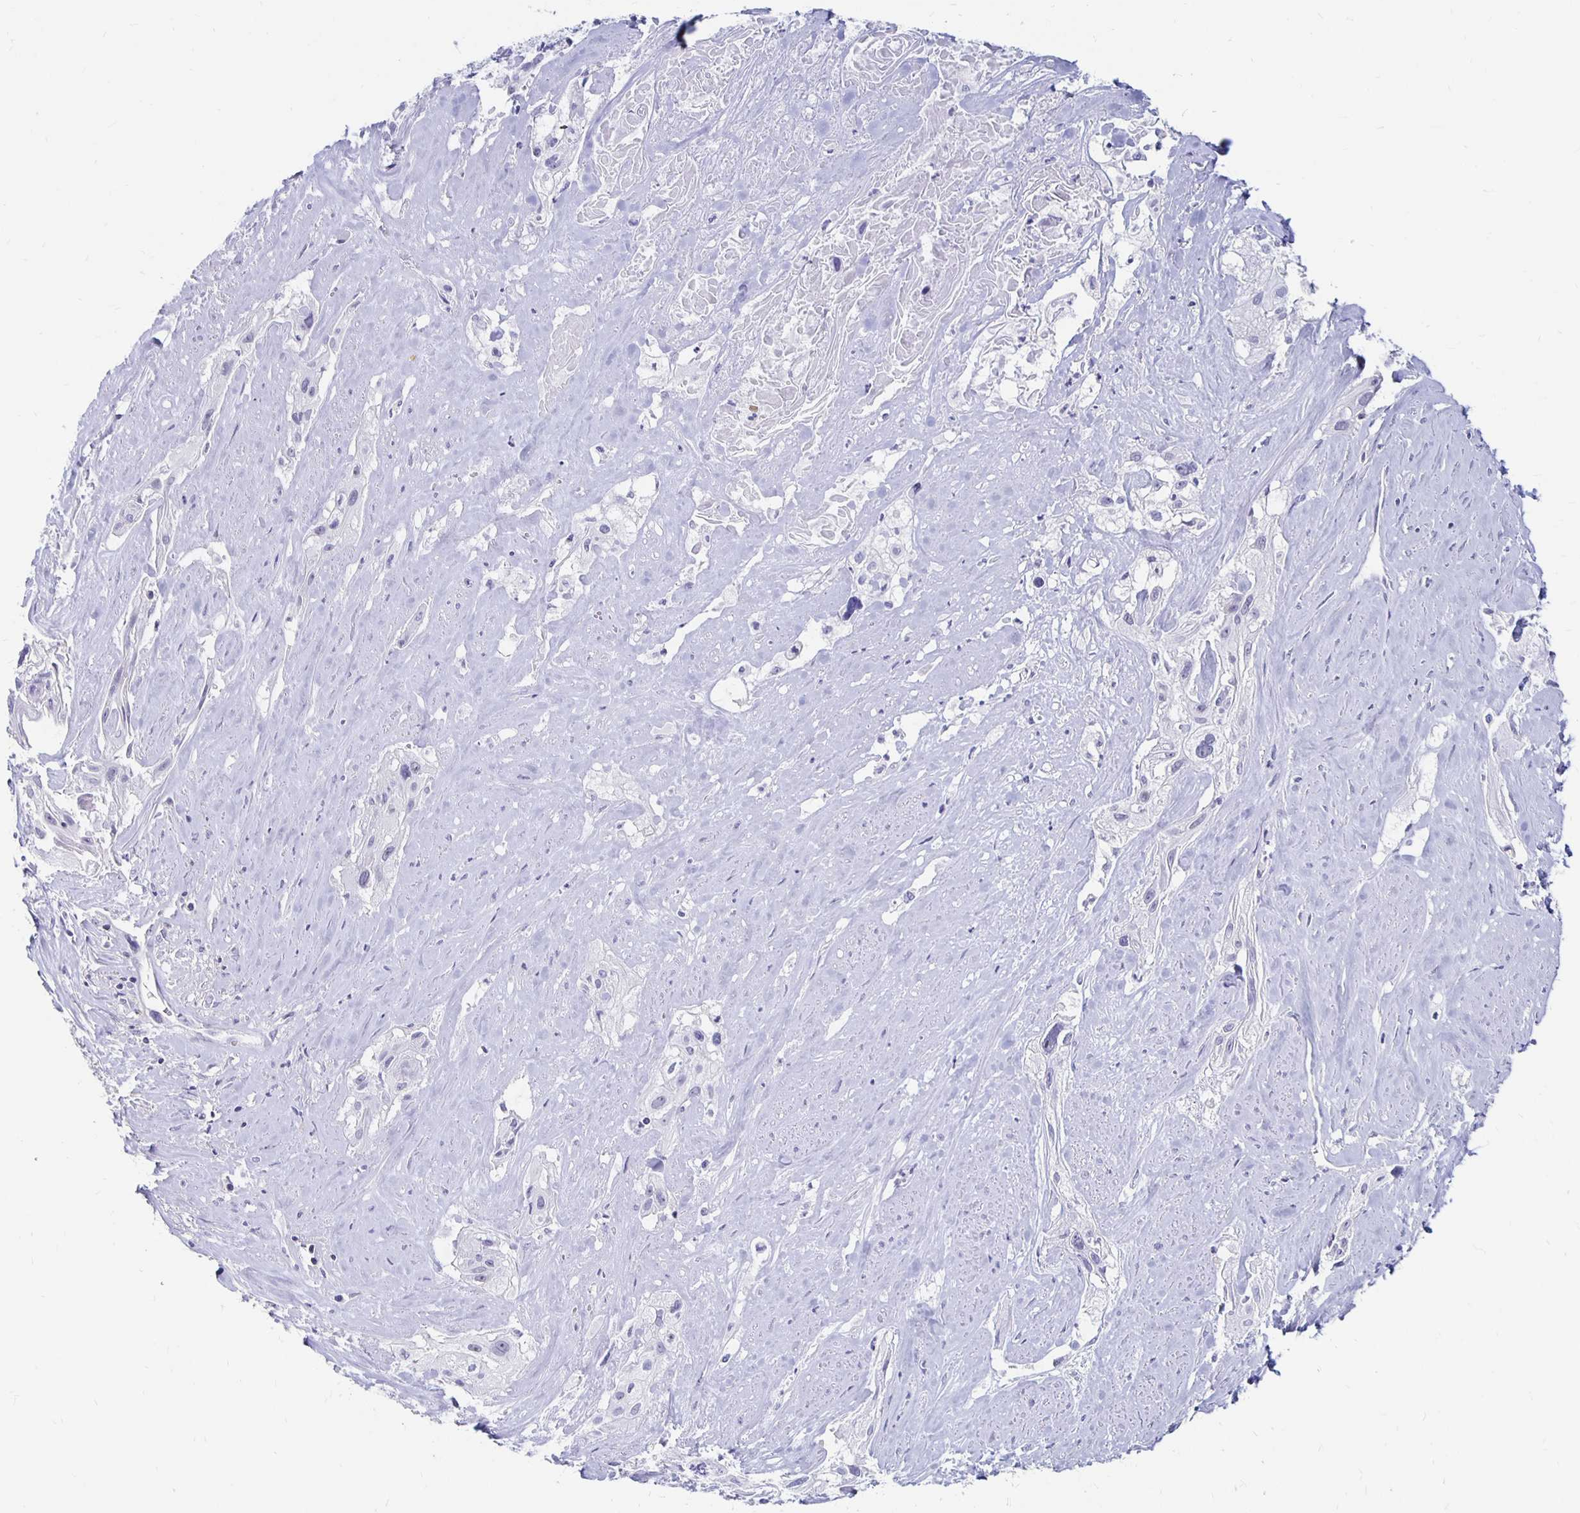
{"staining": {"intensity": "negative", "quantity": "none", "location": "none"}, "tissue": "cervical cancer", "cell_type": "Tumor cells", "image_type": "cancer", "snomed": [{"axis": "morphology", "description": "Squamous cell carcinoma, NOS"}, {"axis": "topography", "description": "Cervix"}], "caption": "Immunohistochemistry photomicrograph of human cervical cancer stained for a protein (brown), which demonstrates no positivity in tumor cells. Nuclei are stained in blue.", "gene": "SYT2", "patient": {"sex": "female", "age": 49}}